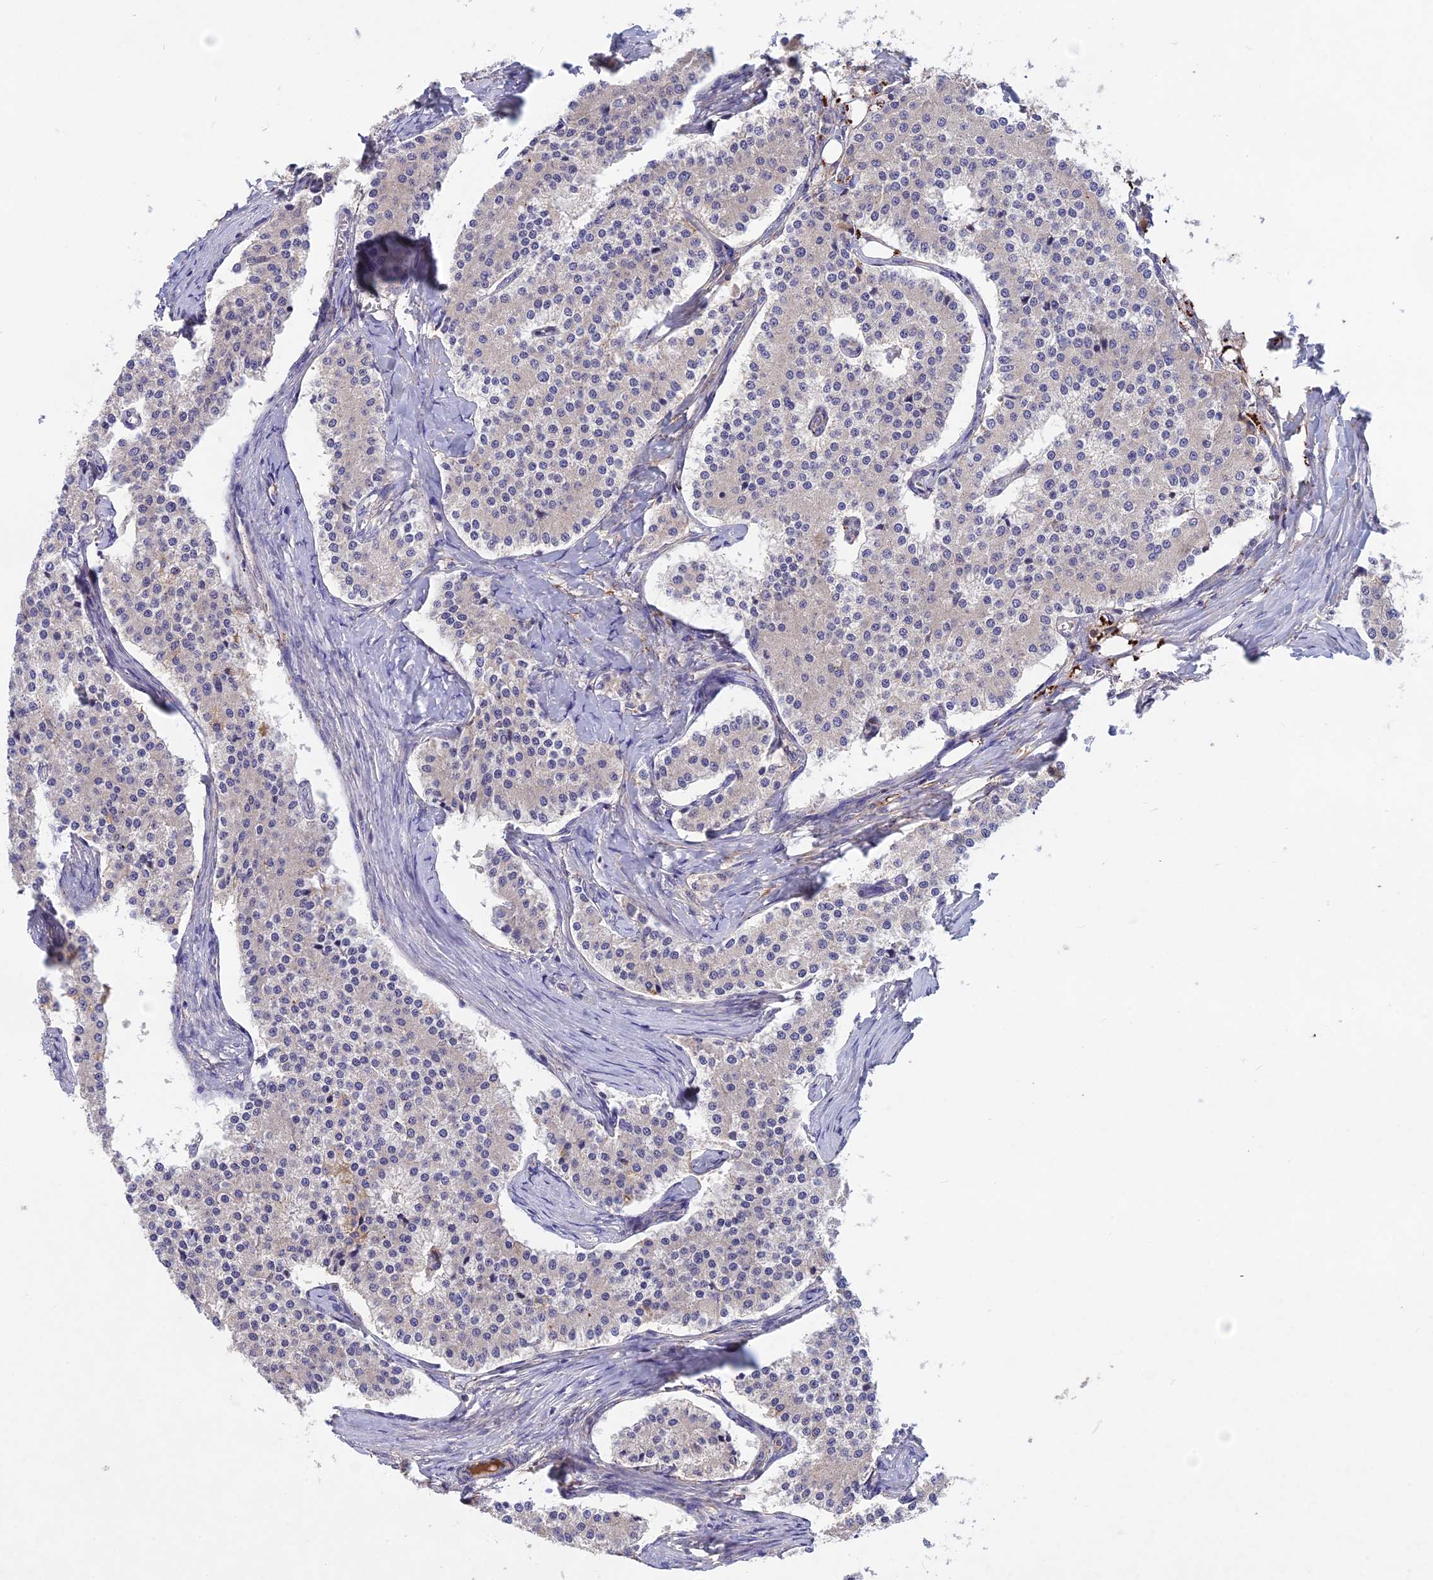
{"staining": {"intensity": "negative", "quantity": "none", "location": "none"}, "tissue": "carcinoid", "cell_type": "Tumor cells", "image_type": "cancer", "snomed": [{"axis": "morphology", "description": "Carcinoid, malignant, NOS"}, {"axis": "topography", "description": "Colon"}], "caption": "High magnification brightfield microscopy of carcinoid stained with DAB (brown) and counterstained with hematoxylin (blue): tumor cells show no significant expression.", "gene": "ADO", "patient": {"sex": "female", "age": 52}}